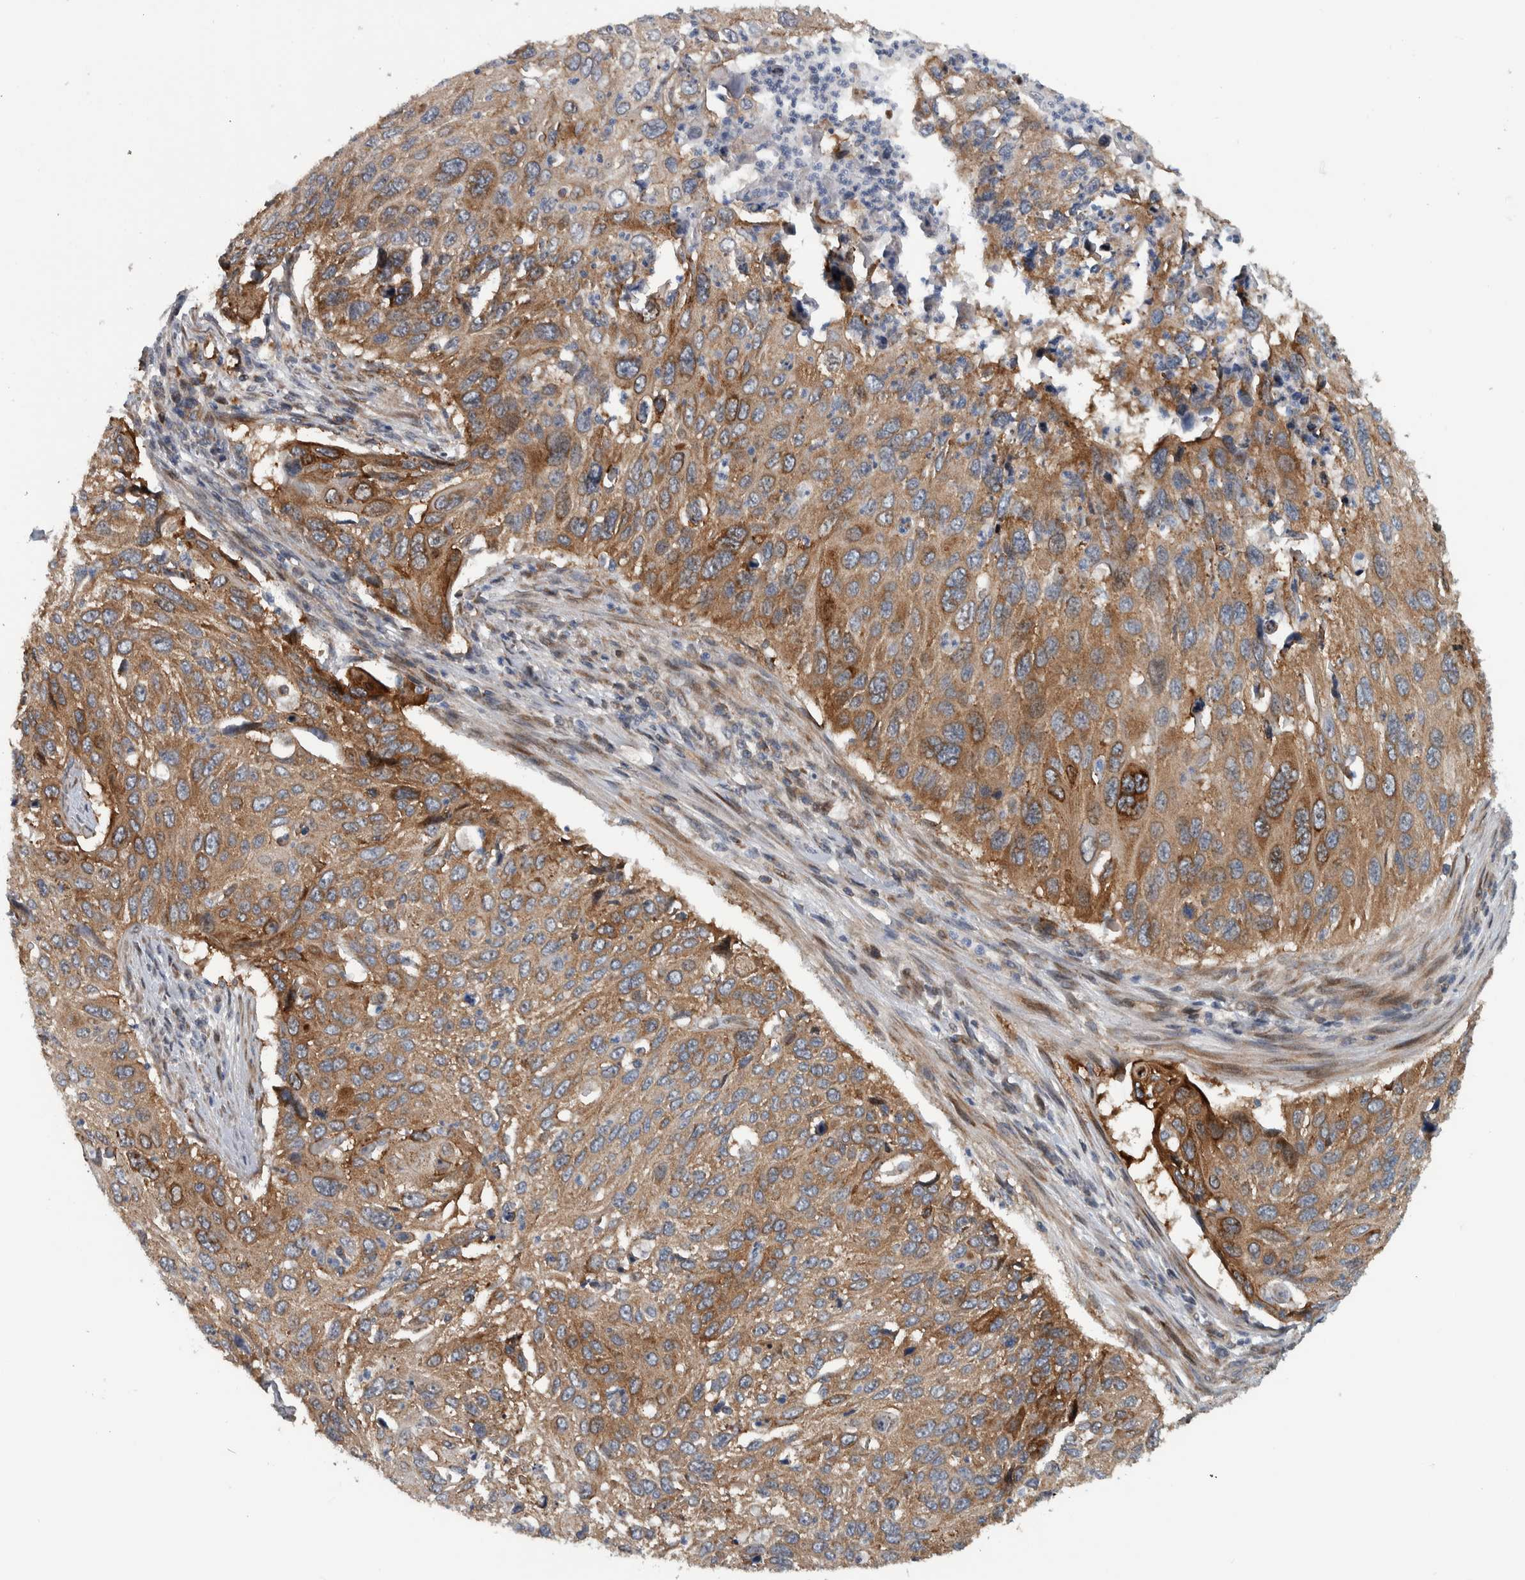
{"staining": {"intensity": "moderate", "quantity": ">75%", "location": "cytoplasmic/membranous"}, "tissue": "cervical cancer", "cell_type": "Tumor cells", "image_type": "cancer", "snomed": [{"axis": "morphology", "description": "Squamous cell carcinoma, NOS"}, {"axis": "topography", "description": "Cervix"}], "caption": "Immunohistochemical staining of cervical cancer demonstrates moderate cytoplasmic/membranous protein staining in about >75% of tumor cells.", "gene": "BAIAP2L1", "patient": {"sex": "female", "age": 70}}